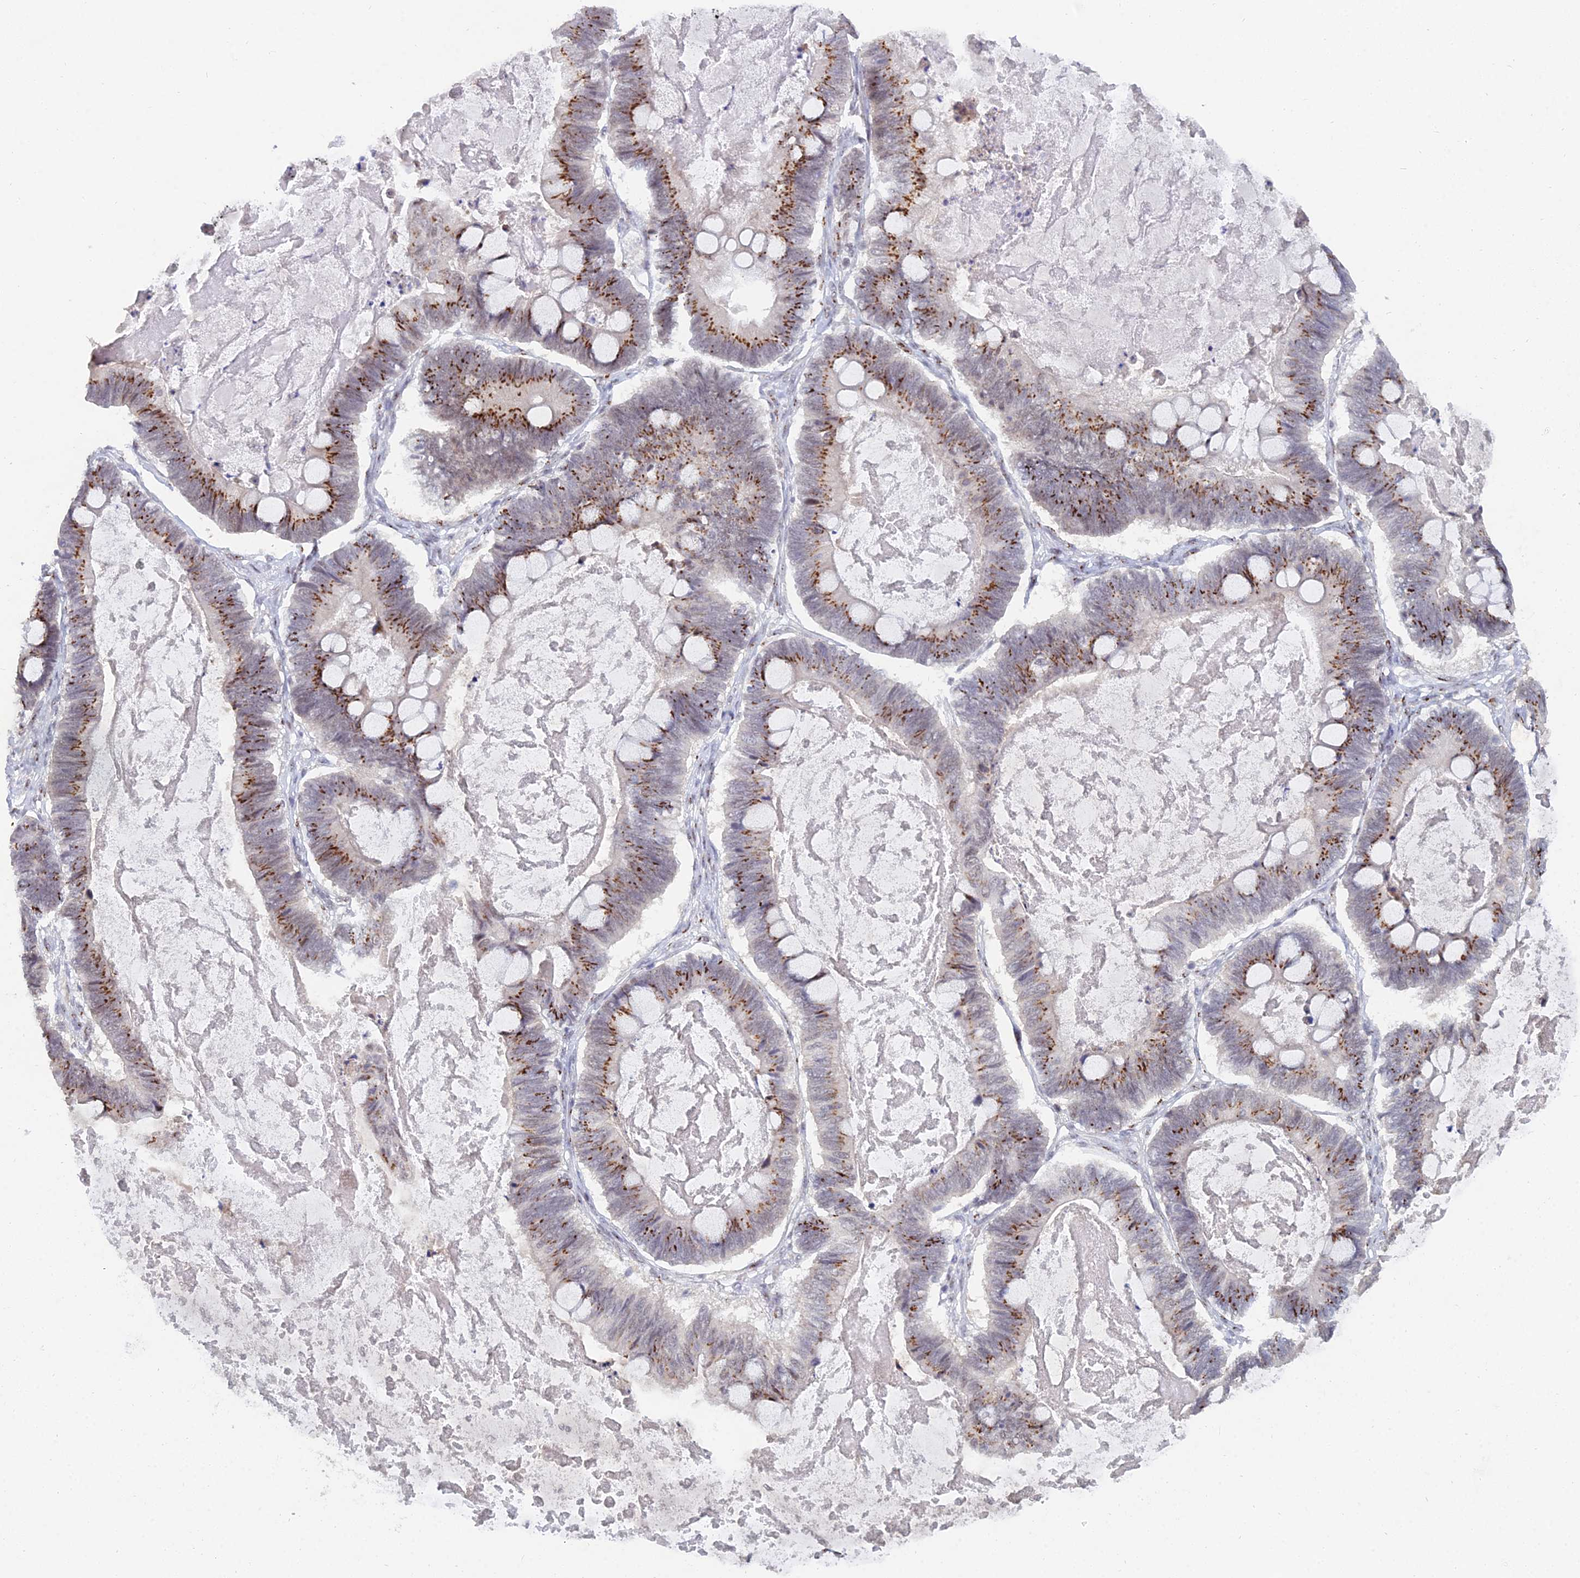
{"staining": {"intensity": "strong", "quantity": "25%-75%", "location": "cytoplasmic/membranous"}, "tissue": "ovarian cancer", "cell_type": "Tumor cells", "image_type": "cancer", "snomed": [{"axis": "morphology", "description": "Cystadenocarcinoma, mucinous, NOS"}, {"axis": "topography", "description": "Ovary"}], "caption": "Ovarian mucinous cystadenocarcinoma stained with a protein marker exhibits strong staining in tumor cells.", "gene": "THOC3", "patient": {"sex": "female", "age": 61}}